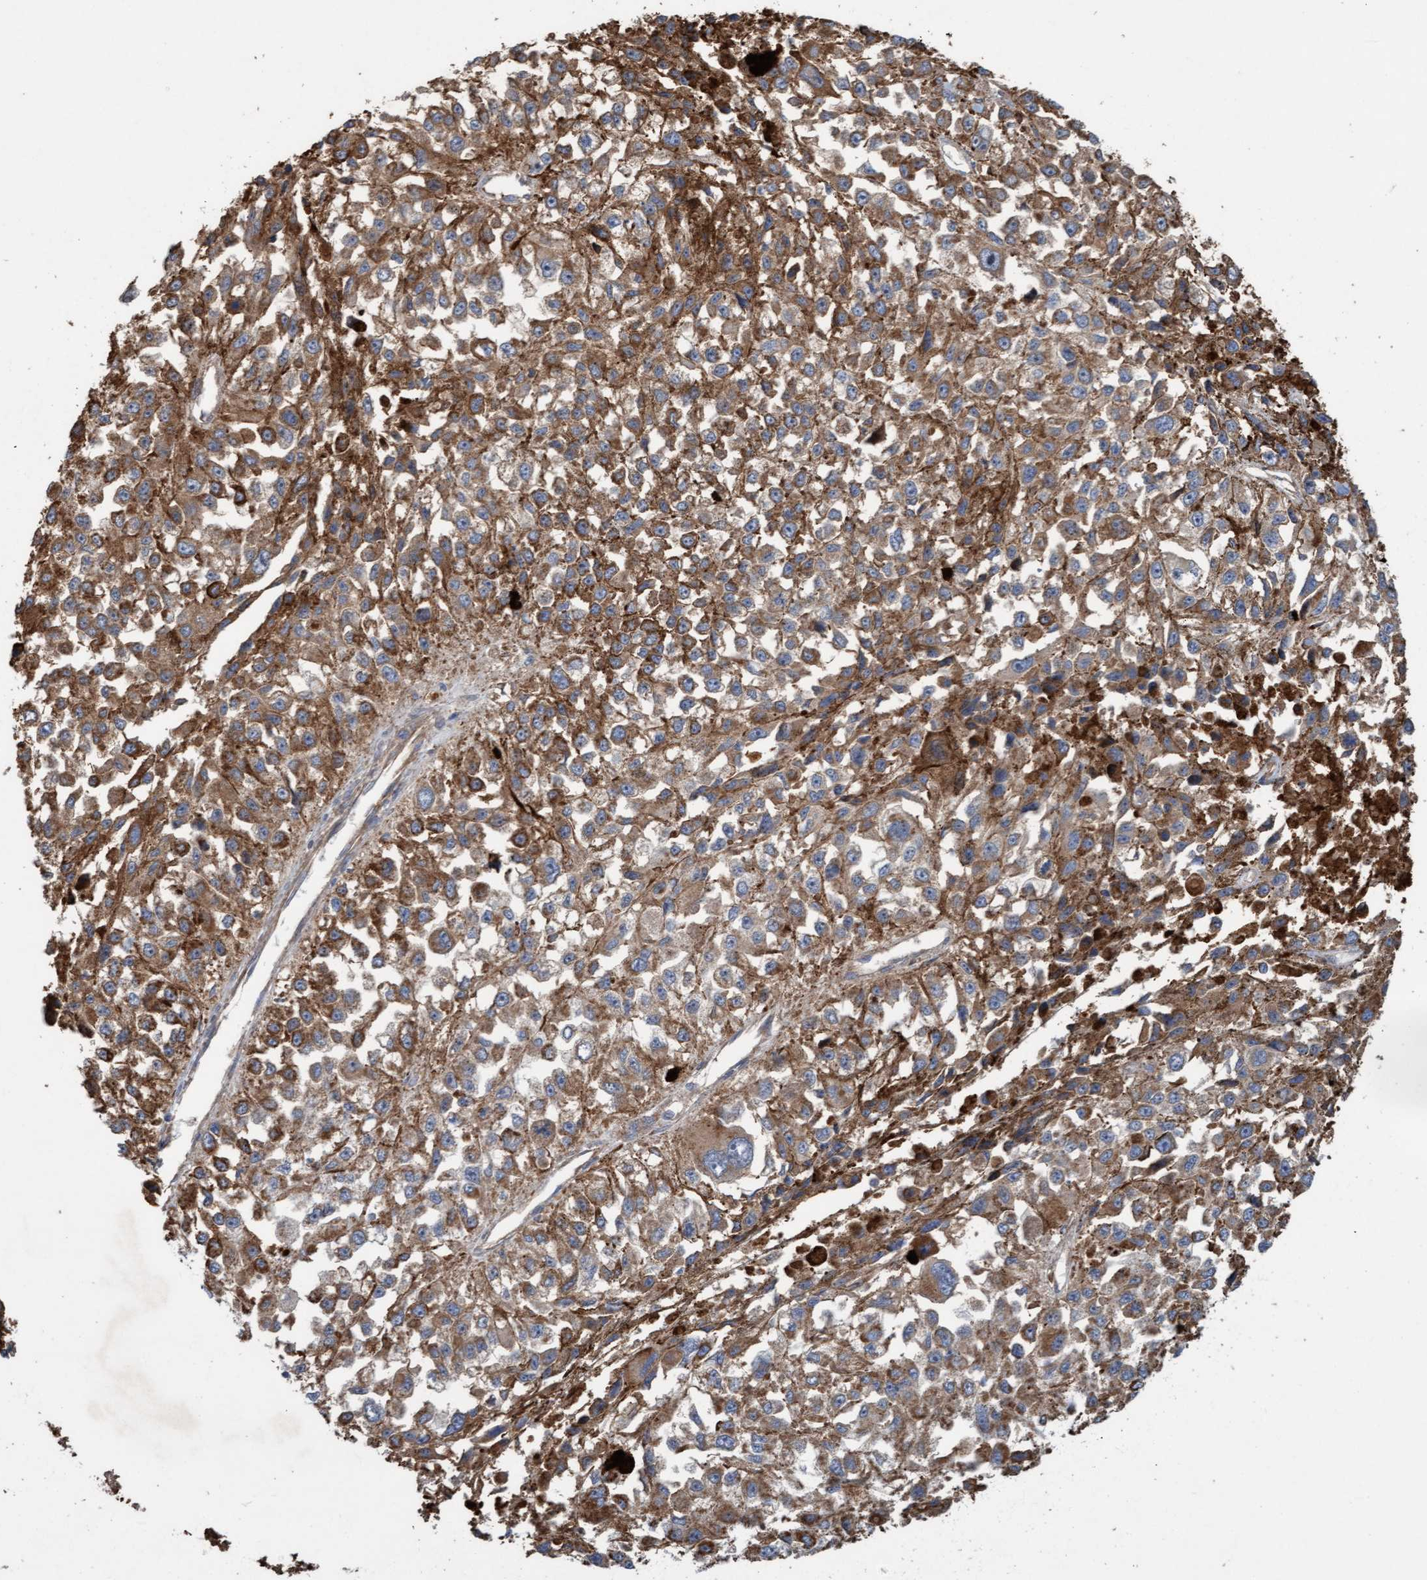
{"staining": {"intensity": "moderate", "quantity": ">75%", "location": "cytoplasmic/membranous"}, "tissue": "melanoma", "cell_type": "Tumor cells", "image_type": "cancer", "snomed": [{"axis": "morphology", "description": "Malignant melanoma, Metastatic site"}, {"axis": "topography", "description": "Lymph node"}], "caption": "Brown immunohistochemical staining in malignant melanoma (metastatic site) shows moderate cytoplasmic/membranous staining in approximately >75% of tumor cells.", "gene": "ERAL1", "patient": {"sex": "male", "age": 59}}